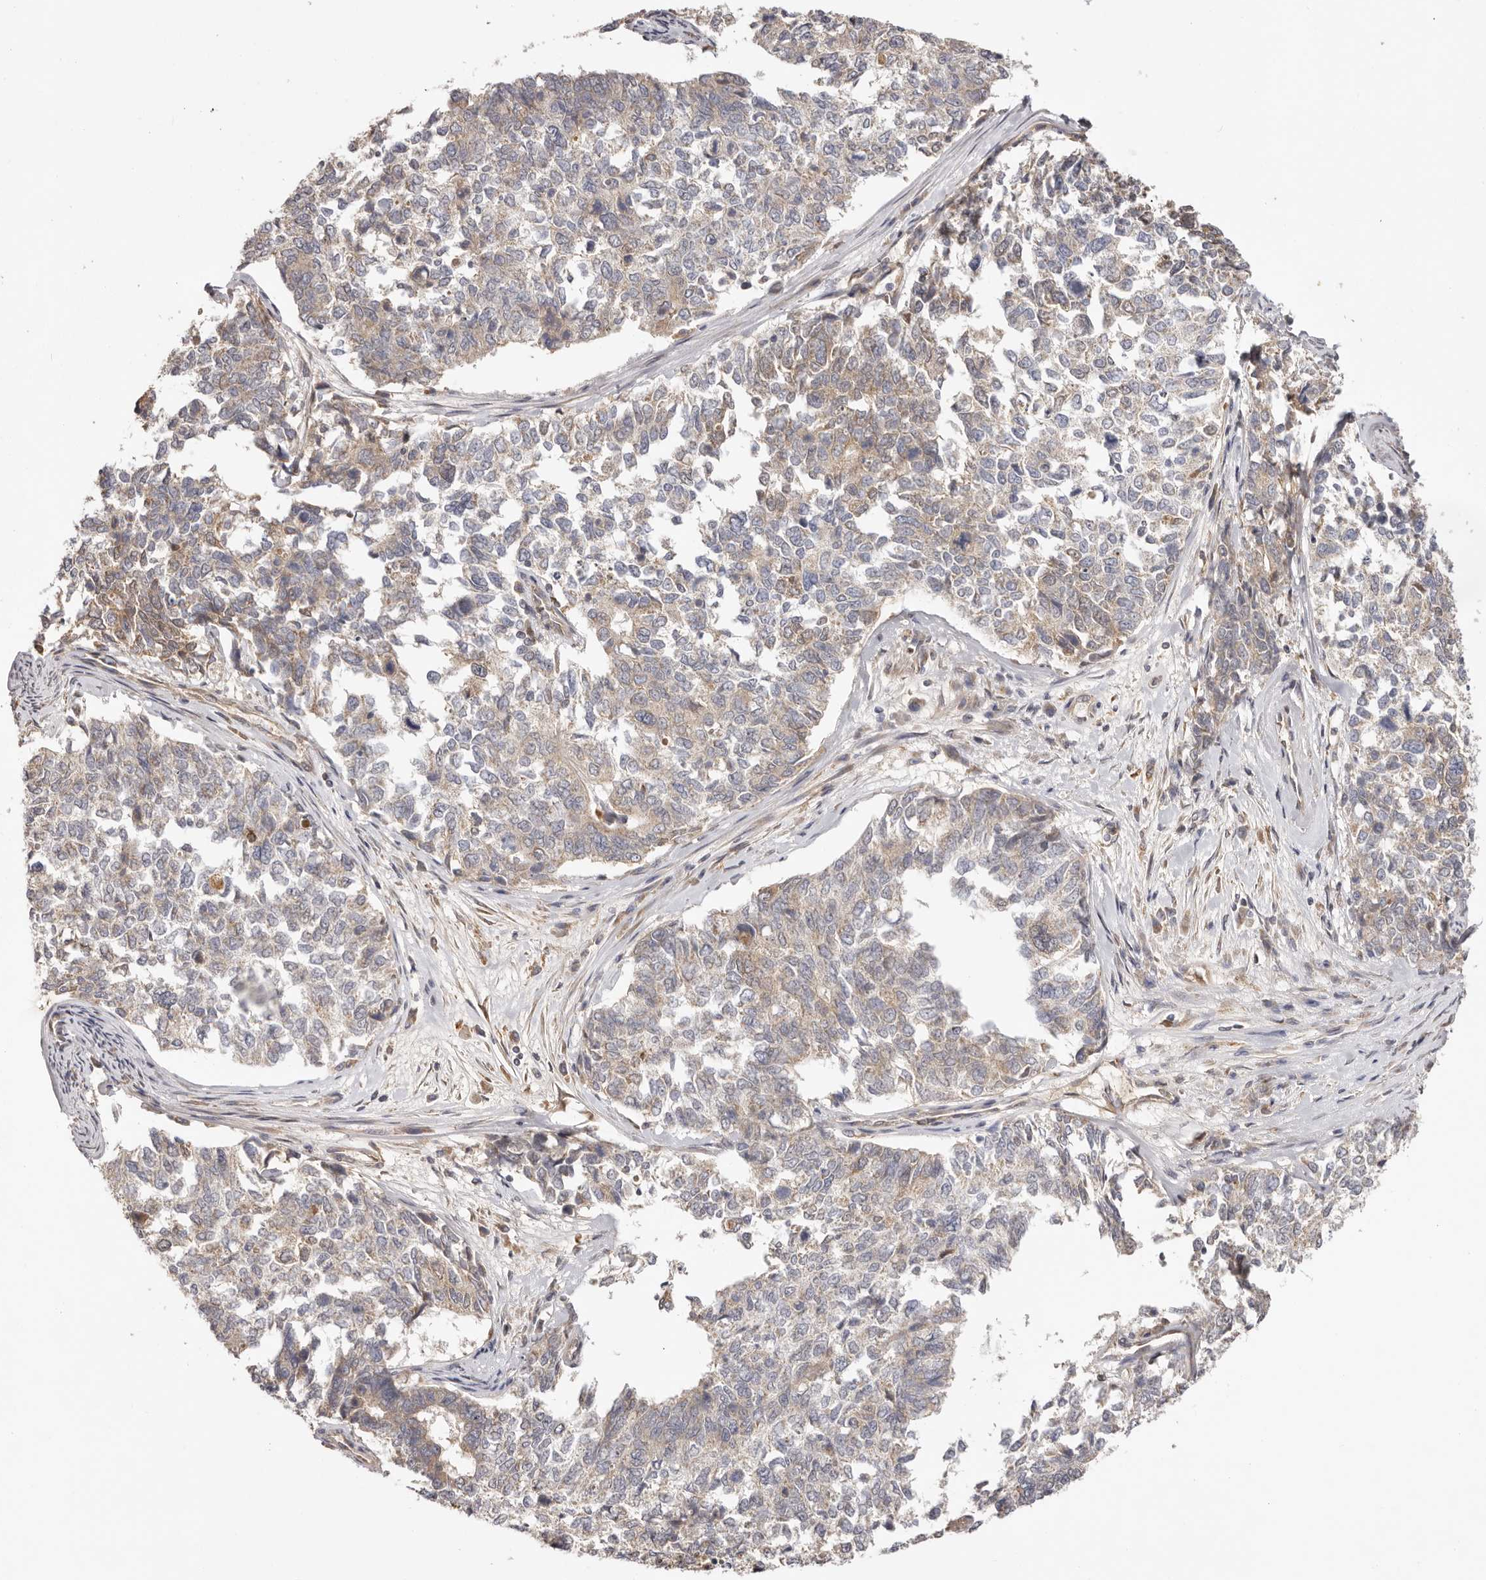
{"staining": {"intensity": "weak", "quantity": "<25%", "location": "cytoplasmic/membranous"}, "tissue": "cervical cancer", "cell_type": "Tumor cells", "image_type": "cancer", "snomed": [{"axis": "morphology", "description": "Squamous cell carcinoma, NOS"}, {"axis": "topography", "description": "Cervix"}], "caption": "A micrograph of cervical cancer stained for a protein reveals no brown staining in tumor cells. (DAB immunohistochemistry visualized using brightfield microscopy, high magnification).", "gene": "UBR2", "patient": {"sex": "female", "age": 63}}